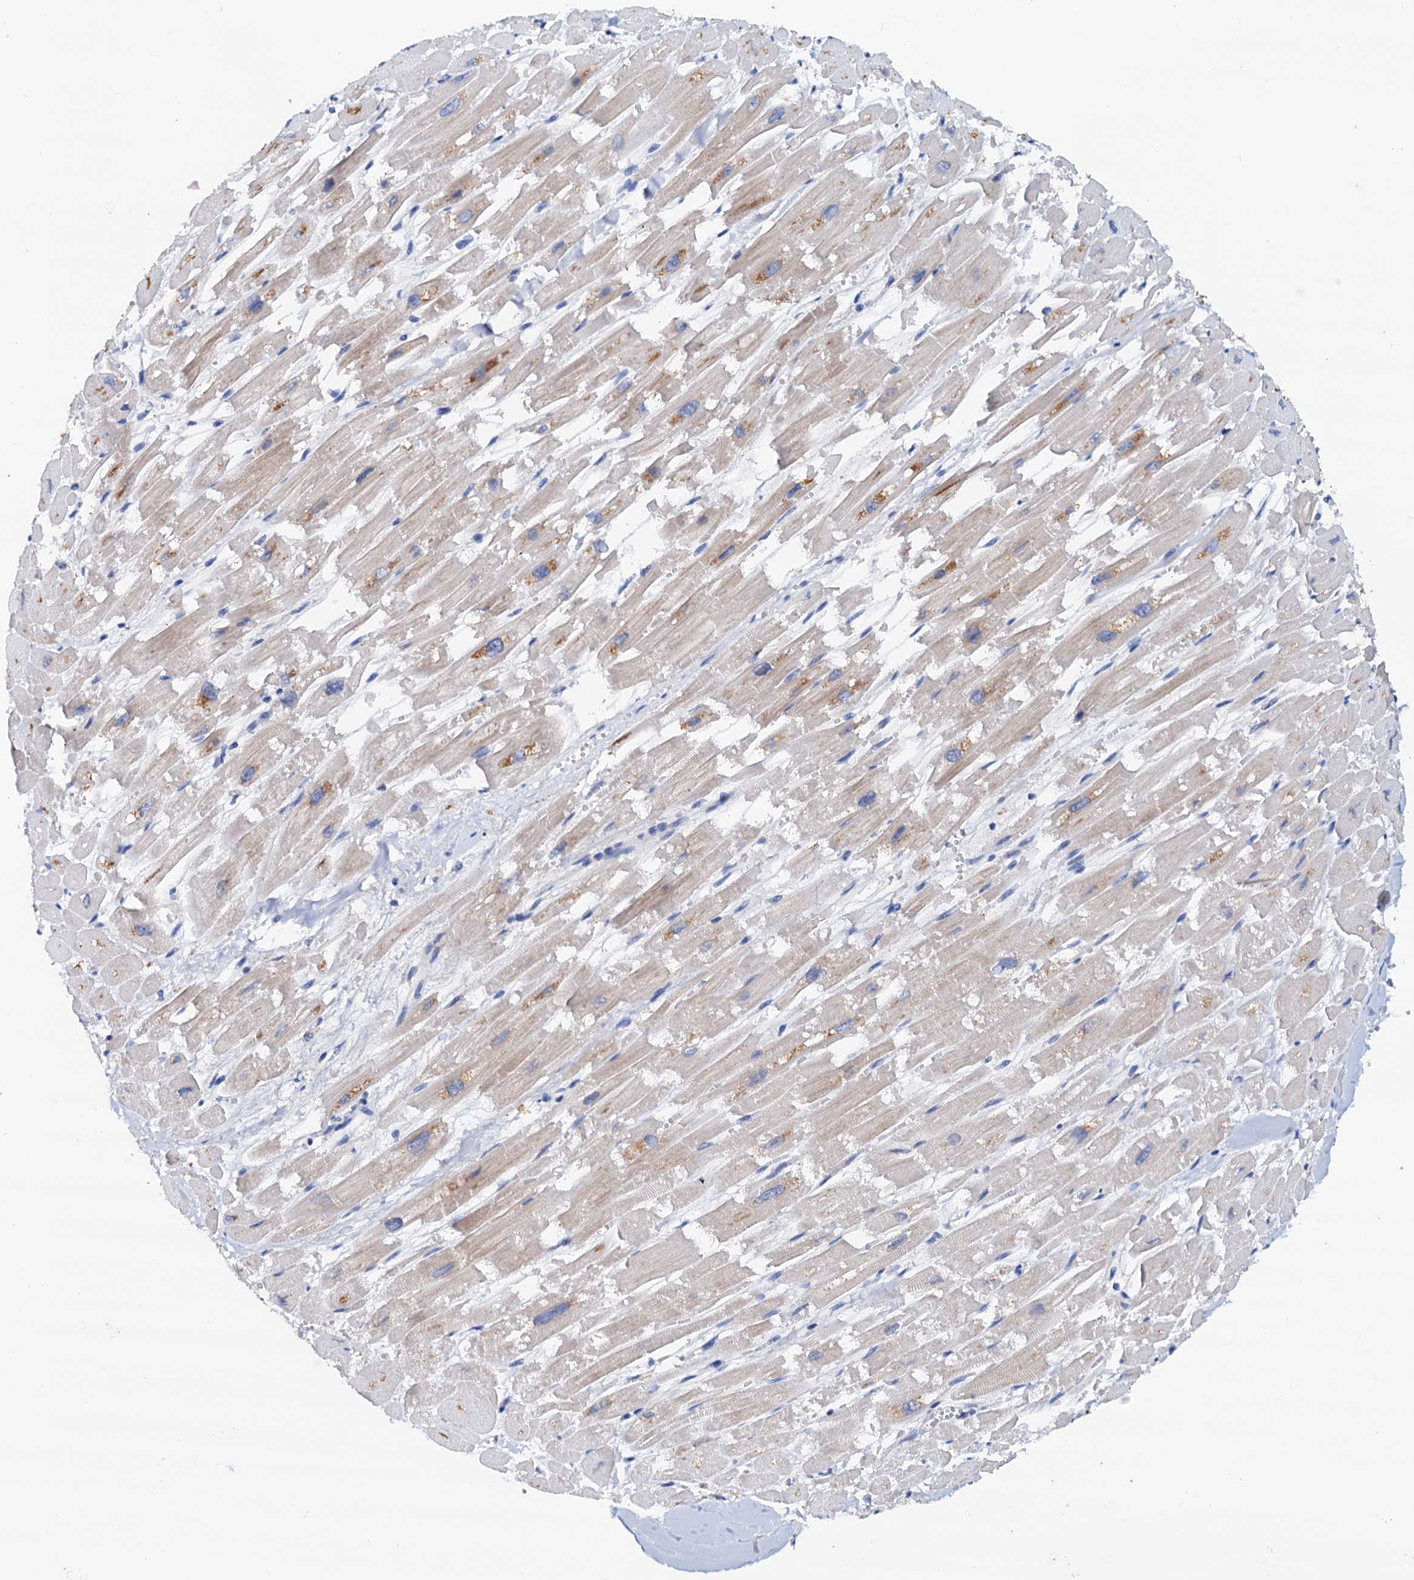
{"staining": {"intensity": "negative", "quantity": "none", "location": "none"}, "tissue": "heart muscle", "cell_type": "Cardiomyocytes", "image_type": "normal", "snomed": [{"axis": "morphology", "description": "Normal tissue, NOS"}, {"axis": "topography", "description": "Heart"}], "caption": "Immunohistochemistry micrograph of unremarkable heart muscle: heart muscle stained with DAB (3,3'-diaminobenzidine) displays no significant protein positivity in cardiomyocytes. (Brightfield microscopy of DAB immunohistochemistry at high magnification).", "gene": "RASSF9", "patient": {"sex": "male", "age": 54}}